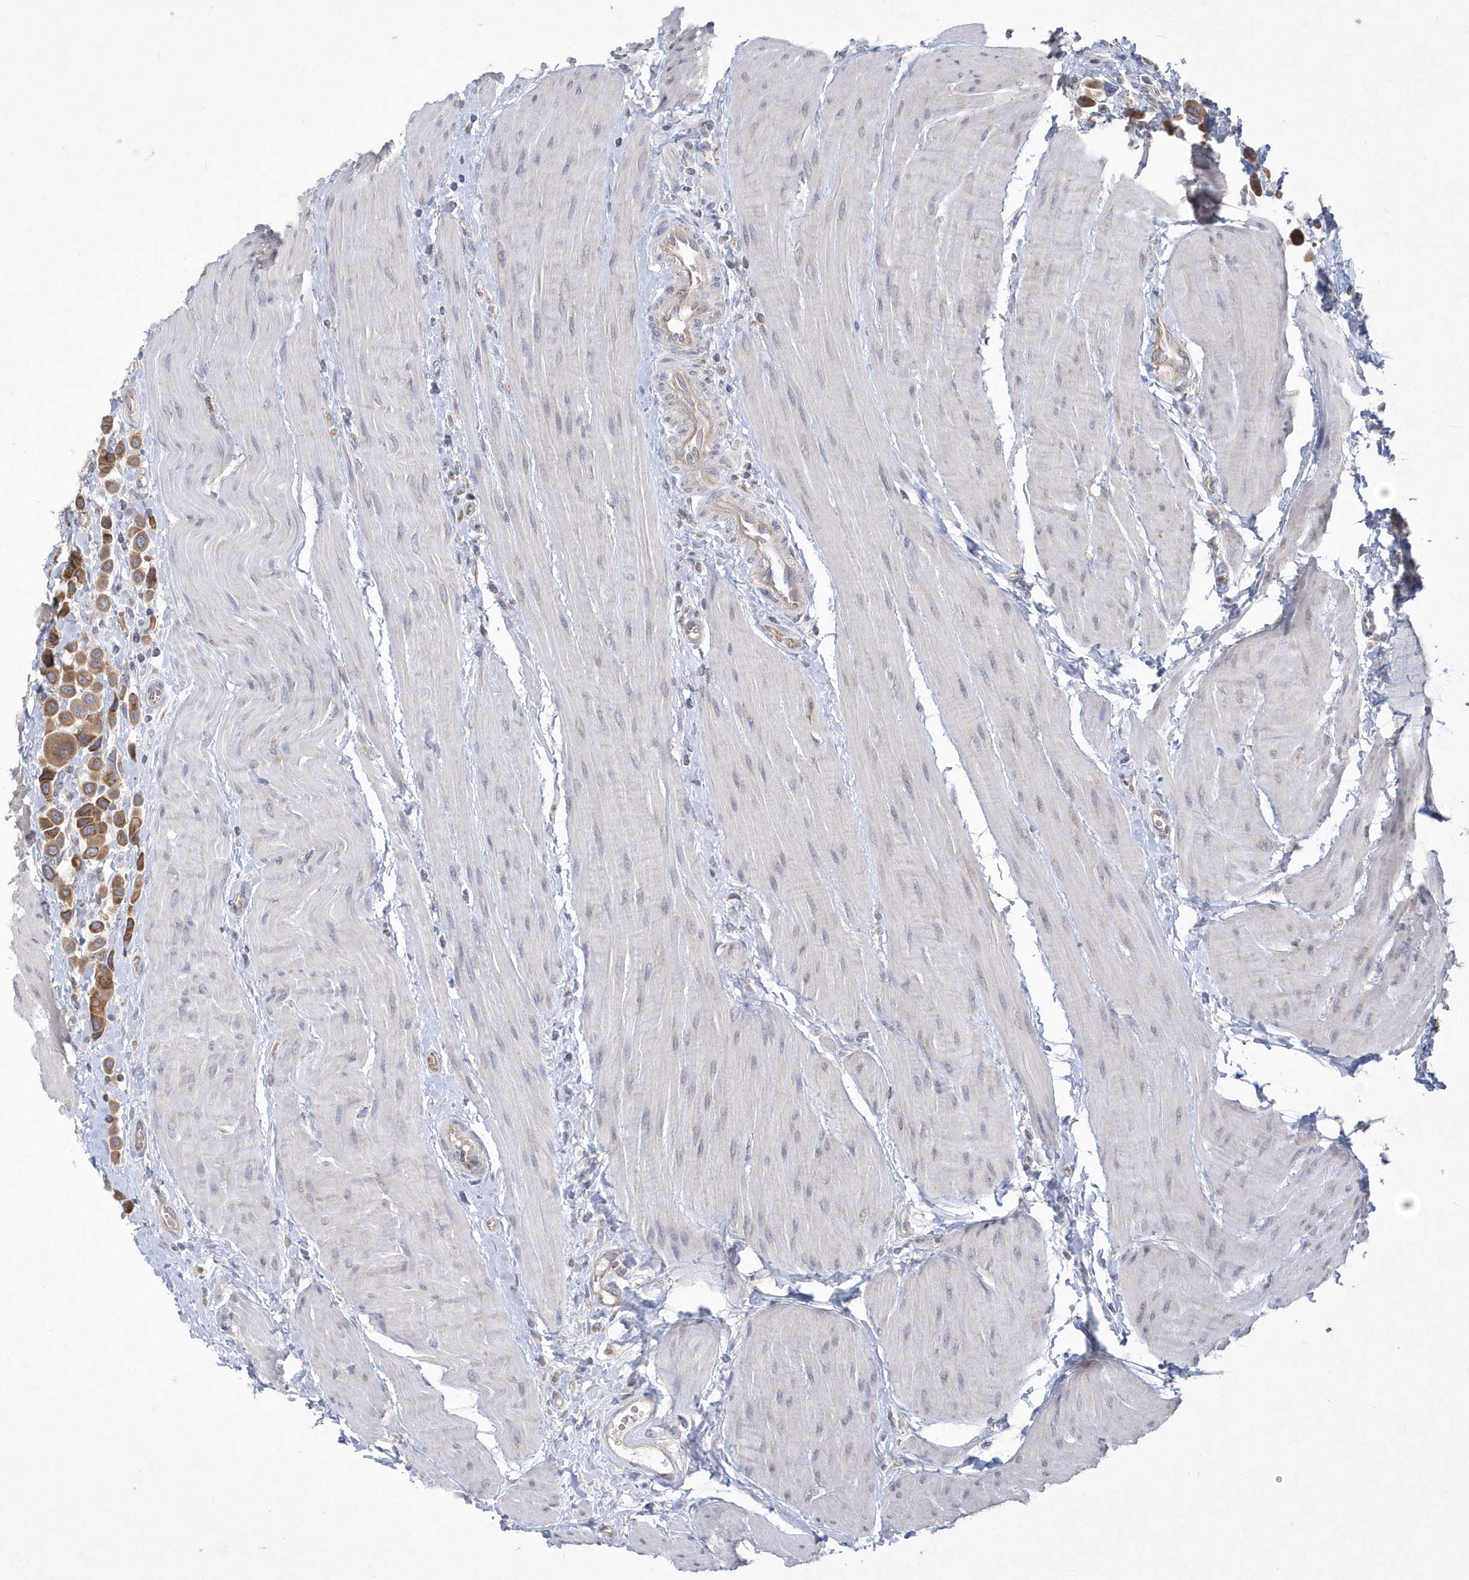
{"staining": {"intensity": "moderate", "quantity": ">75%", "location": "cytoplasmic/membranous"}, "tissue": "urothelial cancer", "cell_type": "Tumor cells", "image_type": "cancer", "snomed": [{"axis": "morphology", "description": "Urothelial carcinoma, High grade"}, {"axis": "topography", "description": "Urinary bladder"}], "caption": "IHC histopathology image of urothelial cancer stained for a protein (brown), which shows medium levels of moderate cytoplasmic/membranous staining in approximately >75% of tumor cells.", "gene": "DGAT1", "patient": {"sex": "male", "age": 50}}